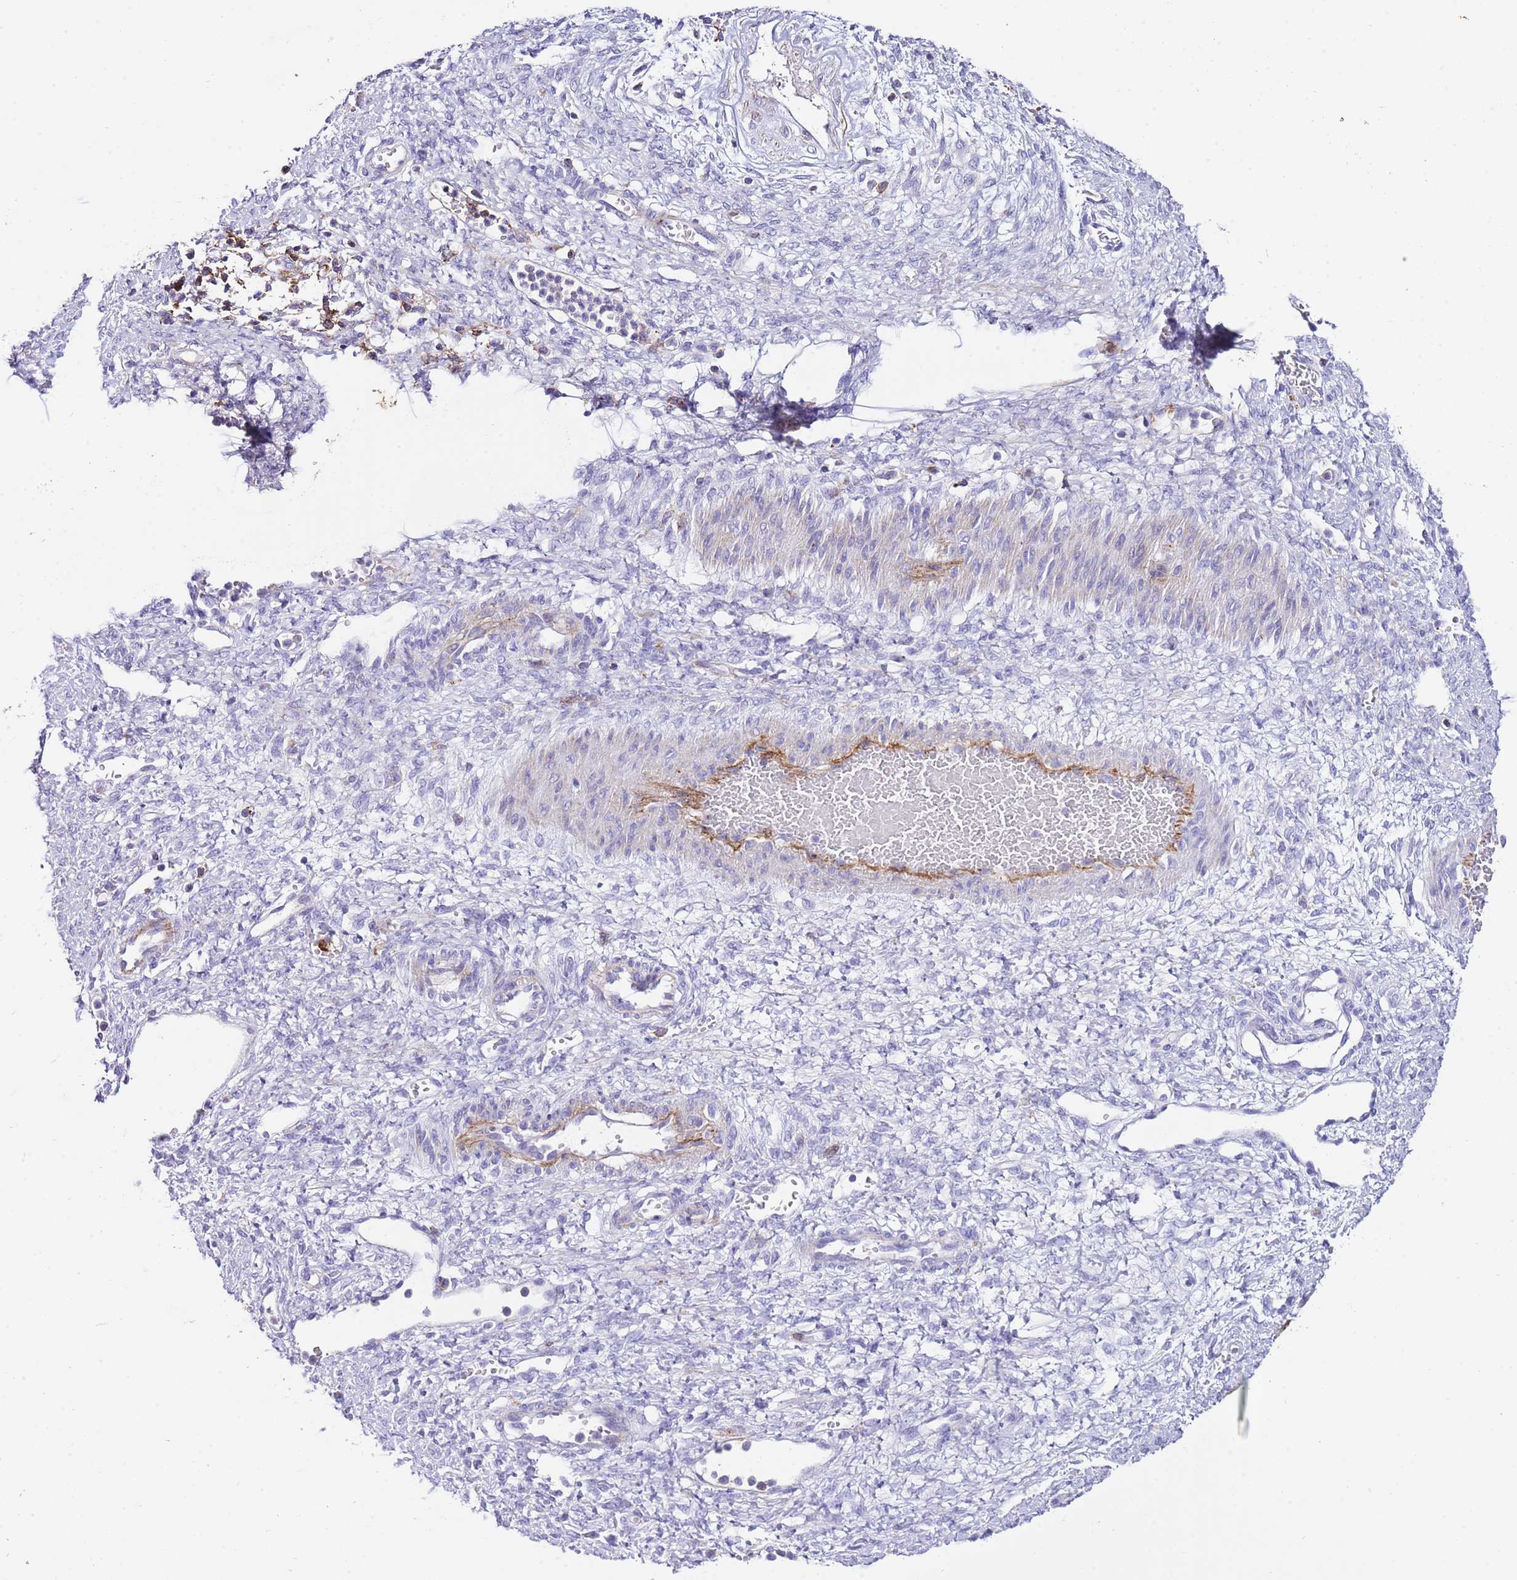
{"staining": {"intensity": "moderate", "quantity": "<25%", "location": "cytoplasmic/membranous"}, "tissue": "ovarian cancer", "cell_type": "Tumor cells", "image_type": "cancer", "snomed": [{"axis": "morphology", "description": "Cystadenocarcinoma, mucinous, NOS"}, {"axis": "topography", "description": "Ovary"}], "caption": "A micrograph of ovarian cancer stained for a protein shows moderate cytoplasmic/membranous brown staining in tumor cells.", "gene": "ALDH3A1", "patient": {"sex": "female", "age": 73}}